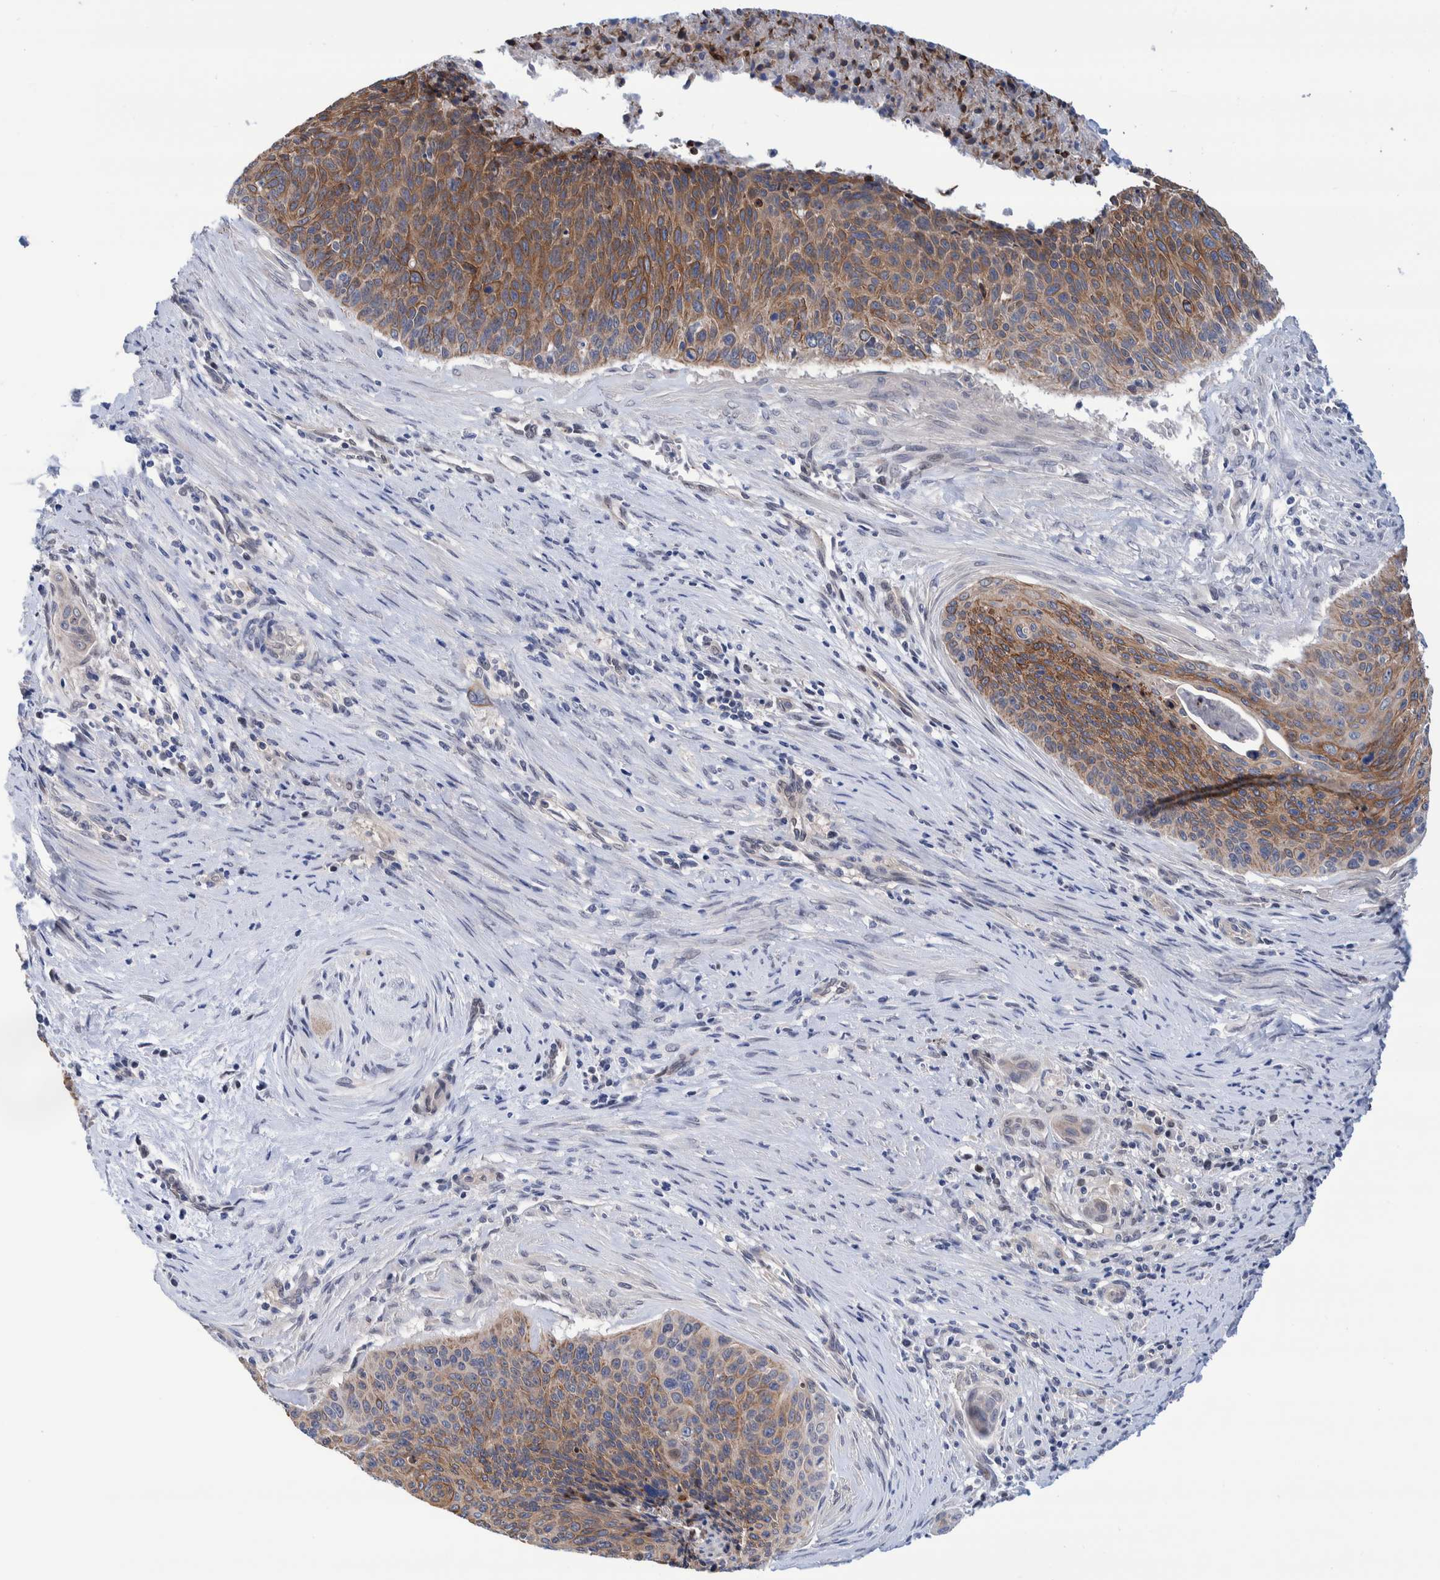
{"staining": {"intensity": "moderate", "quantity": ">75%", "location": "cytoplasmic/membranous"}, "tissue": "cervical cancer", "cell_type": "Tumor cells", "image_type": "cancer", "snomed": [{"axis": "morphology", "description": "Squamous cell carcinoma, NOS"}, {"axis": "topography", "description": "Cervix"}], "caption": "Moderate cytoplasmic/membranous positivity is seen in about >75% of tumor cells in cervical cancer (squamous cell carcinoma).", "gene": "PFAS", "patient": {"sex": "female", "age": 55}}